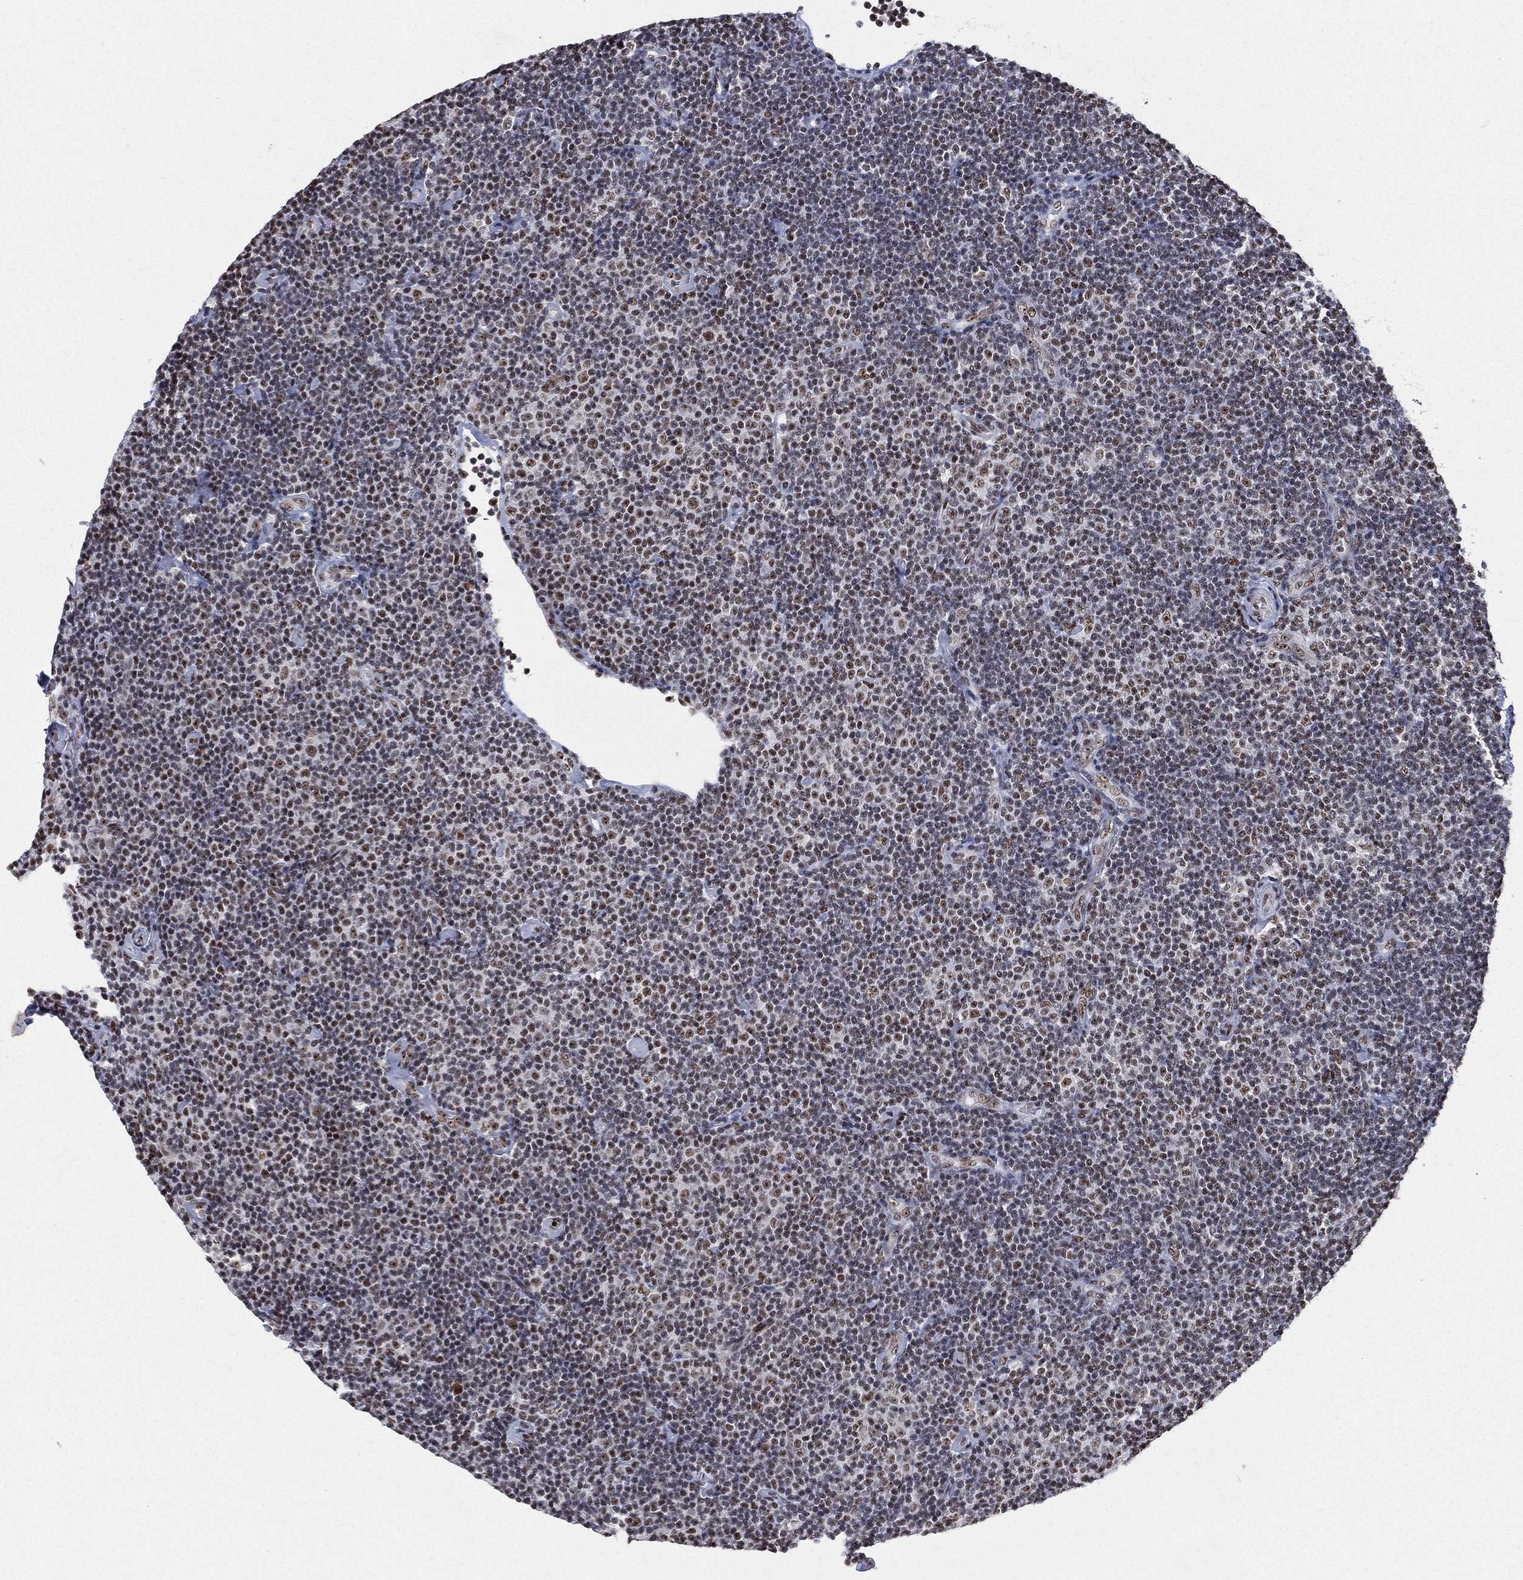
{"staining": {"intensity": "weak", "quantity": "25%-75%", "location": "nuclear"}, "tissue": "lymphoma", "cell_type": "Tumor cells", "image_type": "cancer", "snomed": [{"axis": "morphology", "description": "Malignant lymphoma, non-Hodgkin's type, Low grade"}, {"axis": "topography", "description": "Lymph node"}], "caption": "Weak nuclear expression is present in approximately 25%-75% of tumor cells in malignant lymphoma, non-Hodgkin's type (low-grade).", "gene": "DDX27", "patient": {"sex": "male", "age": 81}}